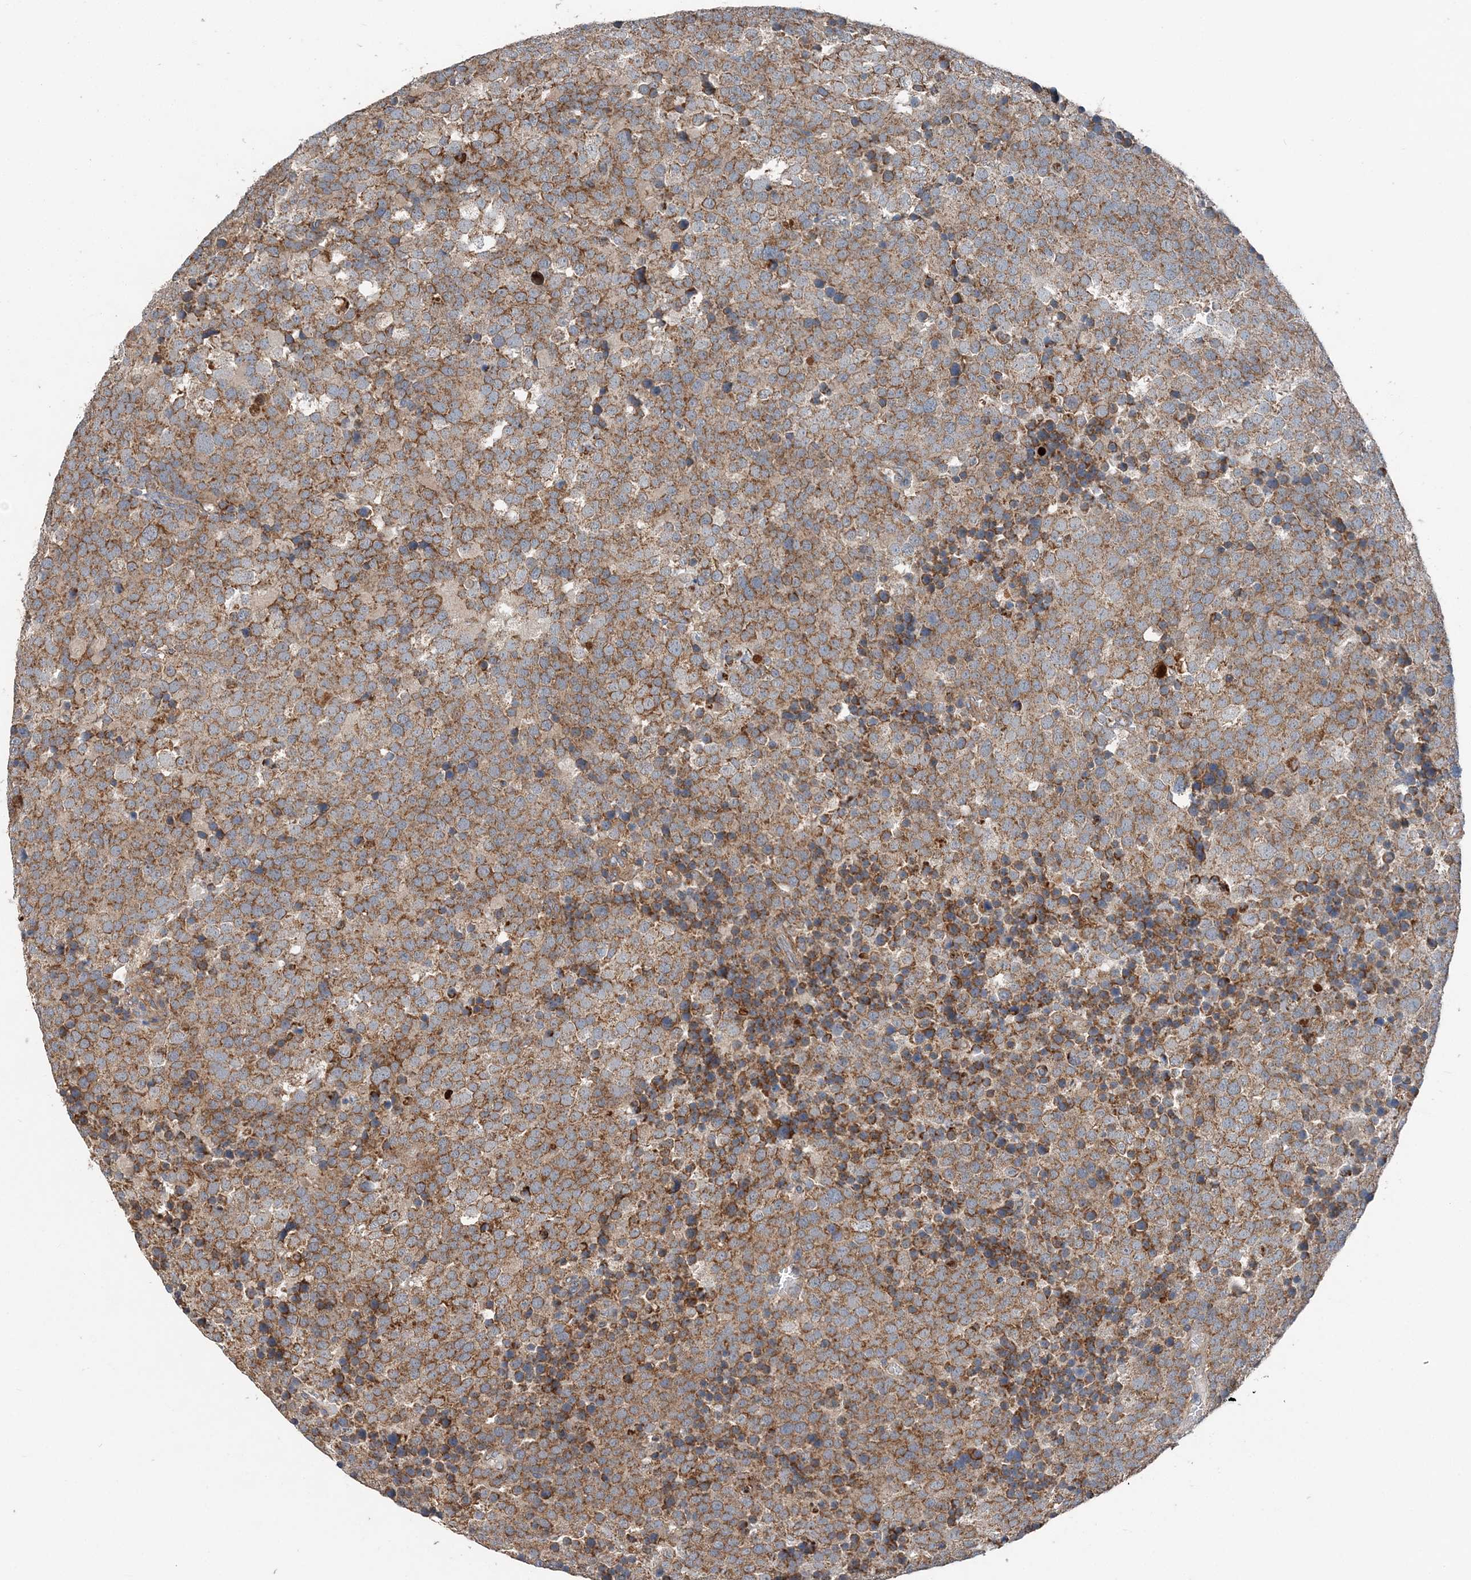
{"staining": {"intensity": "moderate", "quantity": ">75%", "location": "cytoplasmic/membranous"}, "tissue": "testis cancer", "cell_type": "Tumor cells", "image_type": "cancer", "snomed": [{"axis": "morphology", "description": "Seminoma, NOS"}, {"axis": "topography", "description": "Testis"}], "caption": "Seminoma (testis) stained with DAB (3,3'-diaminobenzidine) IHC exhibits medium levels of moderate cytoplasmic/membranous staining in about >75% of tumor cells.", "gene": "SPRY2", "patient": {"sex": "male", "age": 71}}